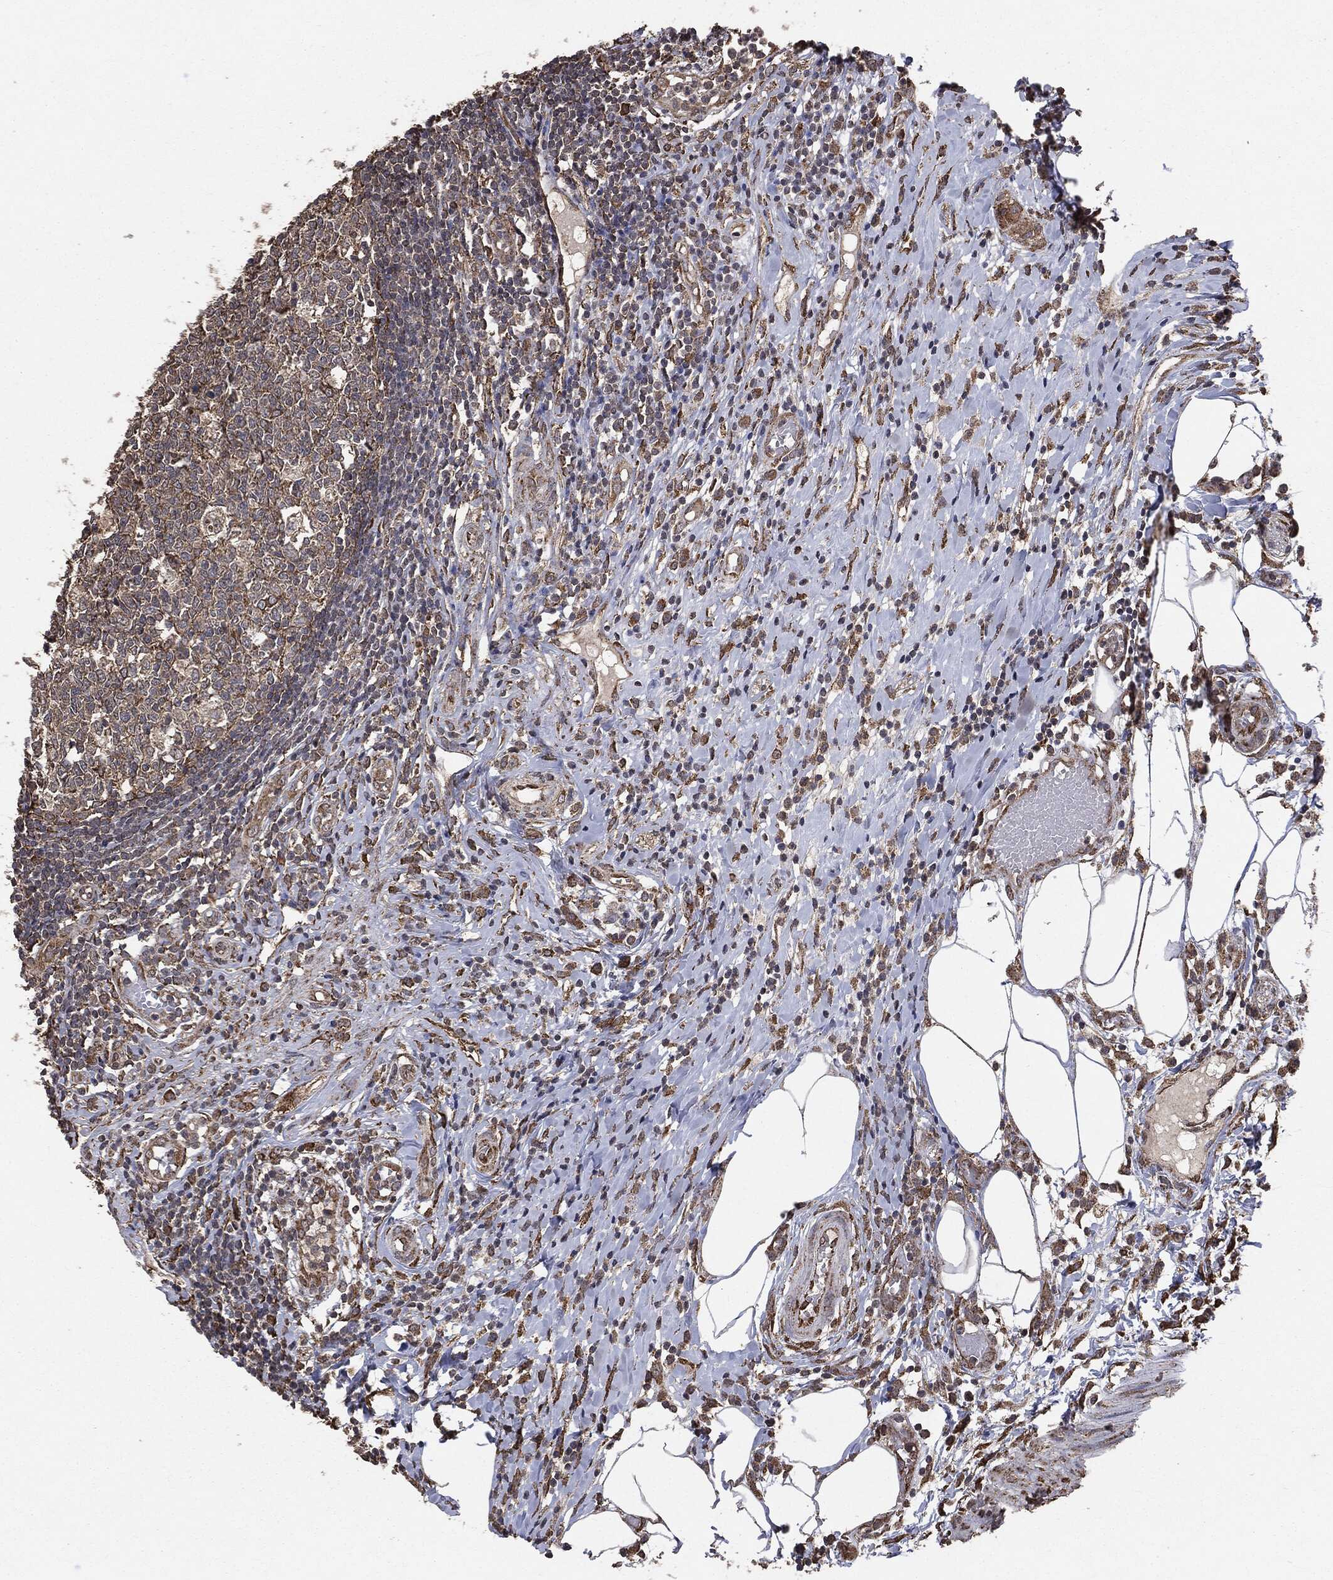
{"staining": {"intensity": "moderate", "quantity": "<25%", "location": "cytoplasmic/membranous"}, "tissue": "appendix", "cell_type": "Glandular cells", "image_type": "normal", "snomed": [{"axis": "morphology", "description": "Normal tissue, NOS"}, {"axis": "morphology", "description": "Inflammation, NOS"}, {"axis": "topography", "description": "Appendix"}], "caption": "Protein positivity by immunohistochemistry (IHC) demonstrates moderate cytoplasmic/membranous staining in approximately <25% of glandular cells in benign appendix.", "gene": "MTOR", "patient": {"sex": "male", "age": 16}}